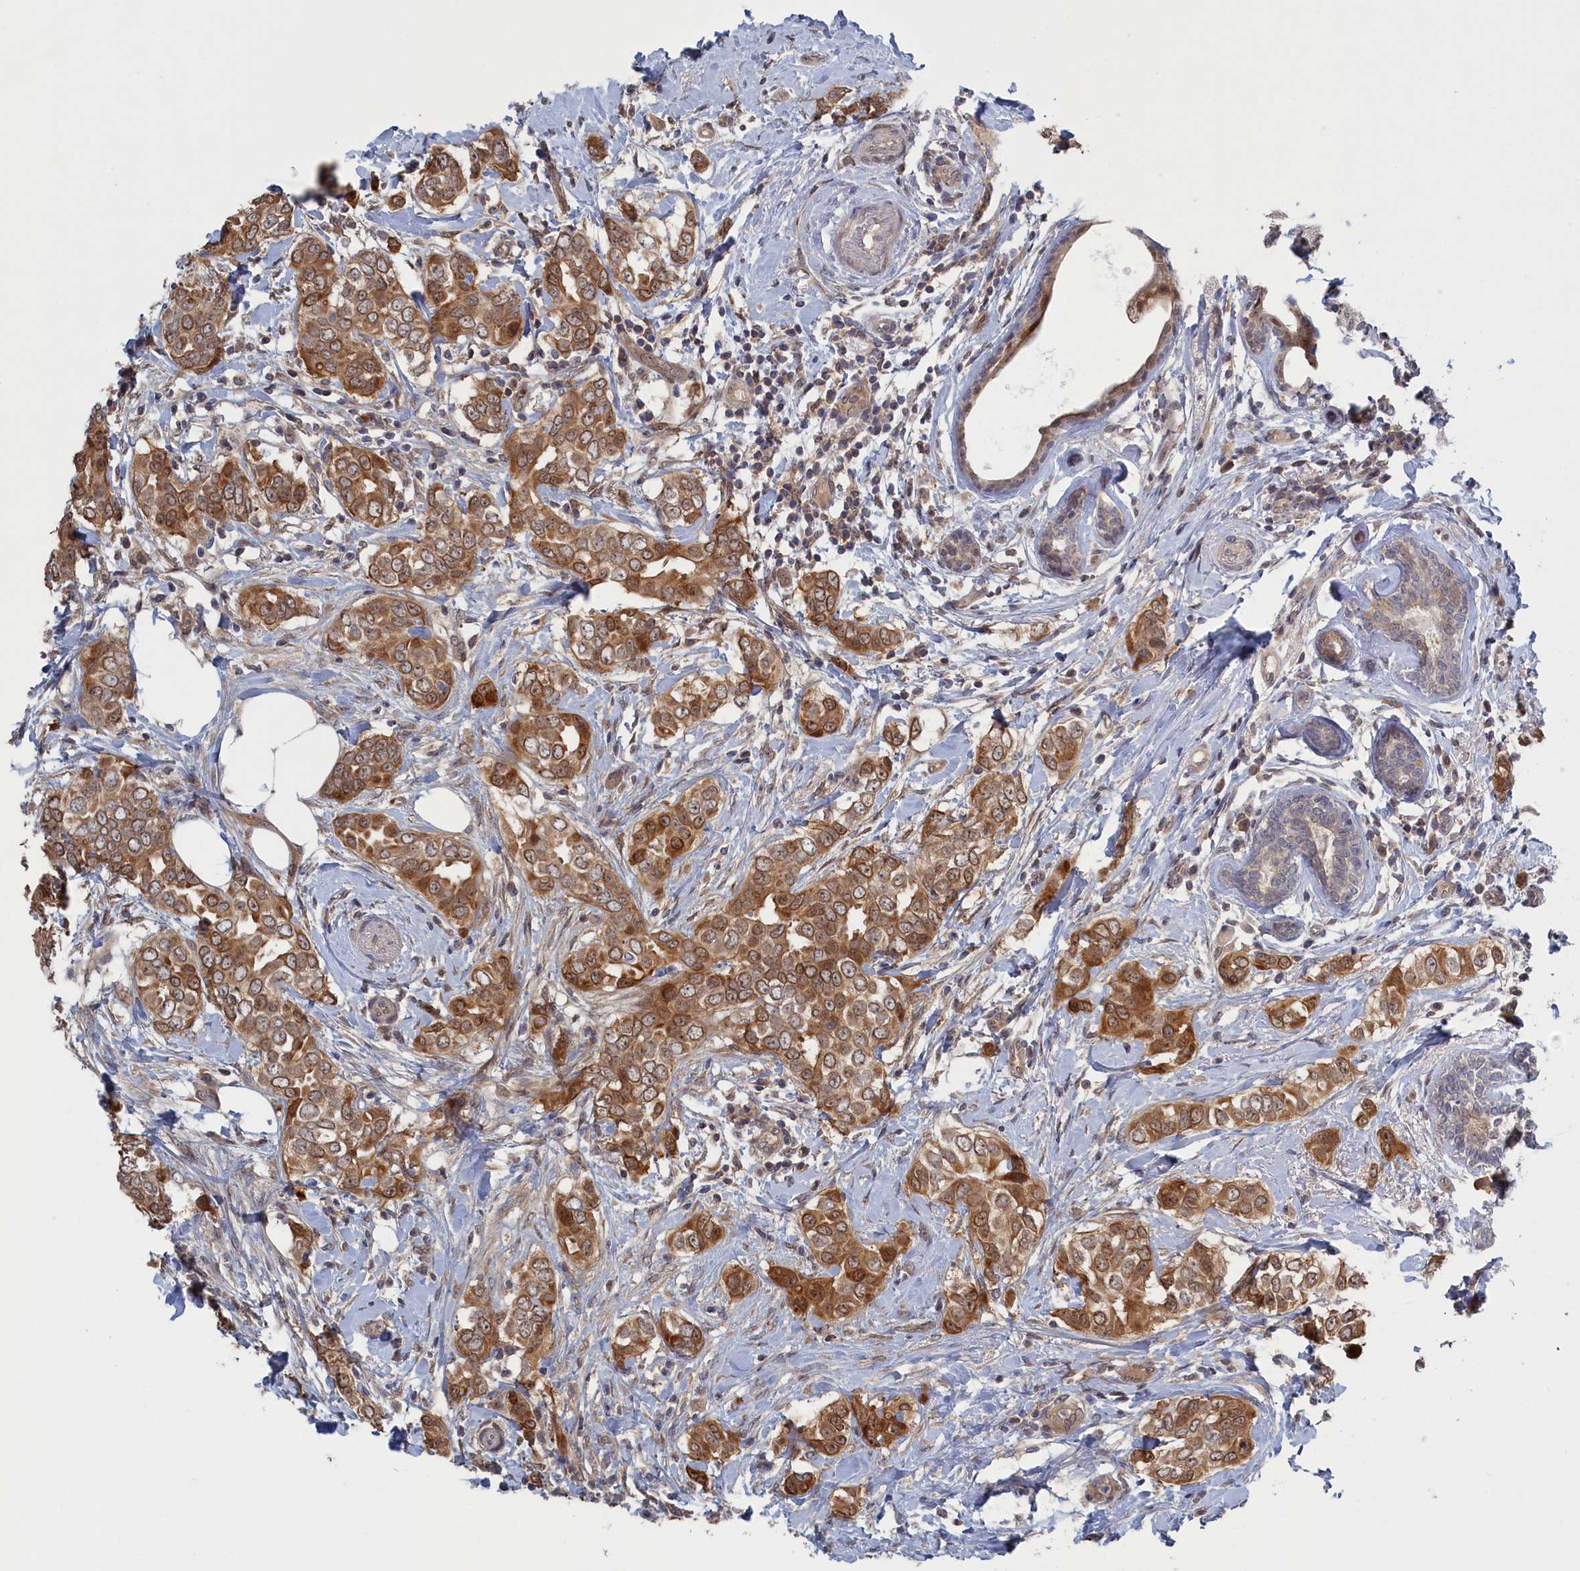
{"staining": {"intensity": "moderate", "quantity": ">75%", "location": "cytoplasmic/membranous"}, "tissue": "breast cancer", "cell_type": "Tumor cells", "image_type": "cancer", "snomed": [{"axis": "morphology", "description": "Lobular carcinoma"}, {"axis": "topography", "description": "Breast"}], "caption": "This is a photomicrograph of immunohistochemistry staining of breast cancer (lobular carcinoma), which shows moderate staining in the cytoplasmic/membranous of tumor cells.", "gene": "IRGQ", "patient": {"sex": "female", "age": 51}}